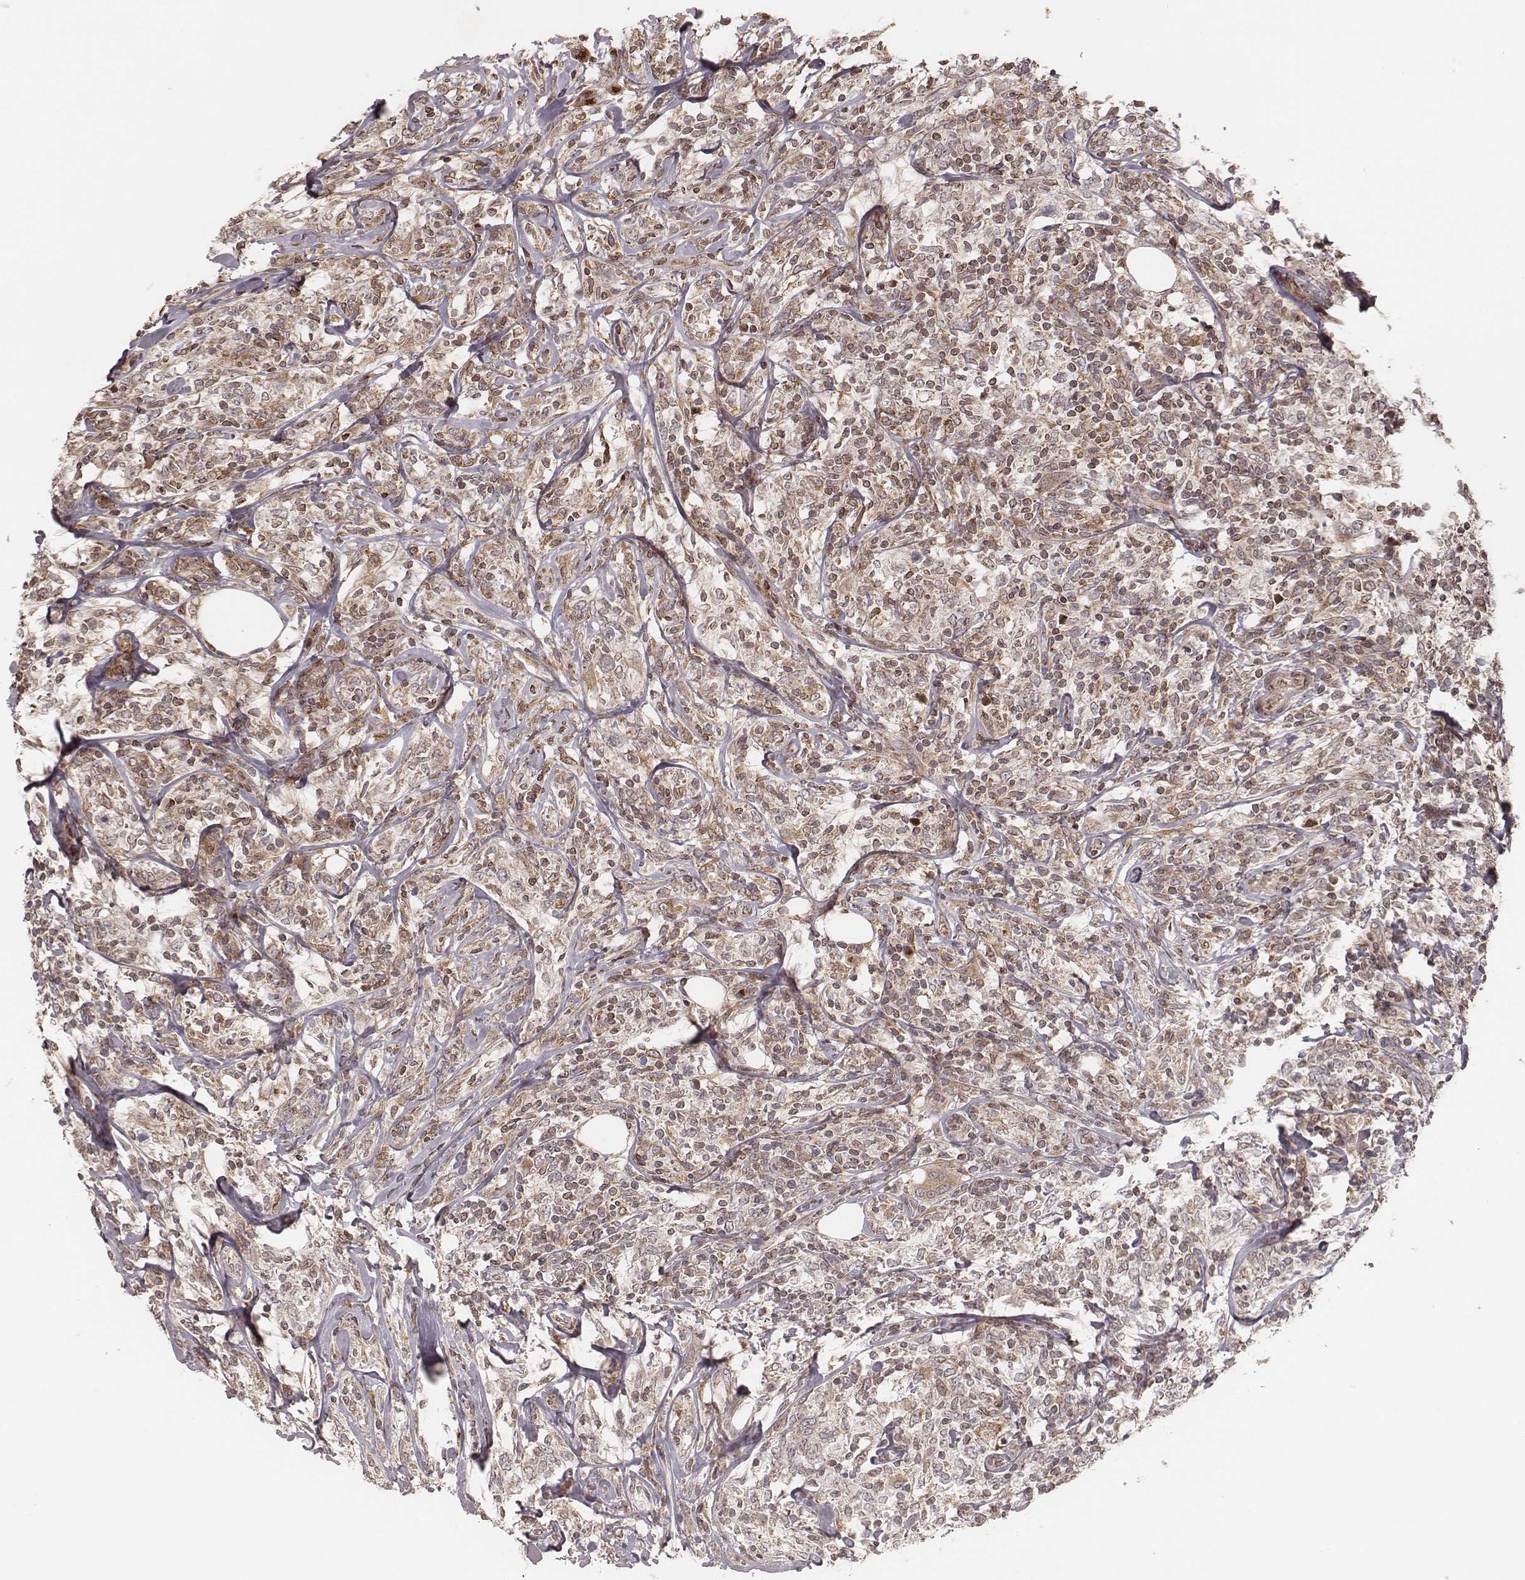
{"staining": {"intensity": "weak", "quantity": ">75%", "location": "cytoplasmic/membranous"}, "tissue": "lymphoma", "cell_type": "Tumor cells", "image_type": "cancer", "snomed": [{"axis": "morphology", "description": "Malignant lymphoma, non-Hodgkin's type, High grade"}, {"axis": "topography", "description": "Lymph node"}], "caption": "Lymphoma stained for a protein reveals weak cytoplasmic/membranous positivity in tumor cells.", "gene": "MYO19", "patient": {"sex": "female", "age": 84}}